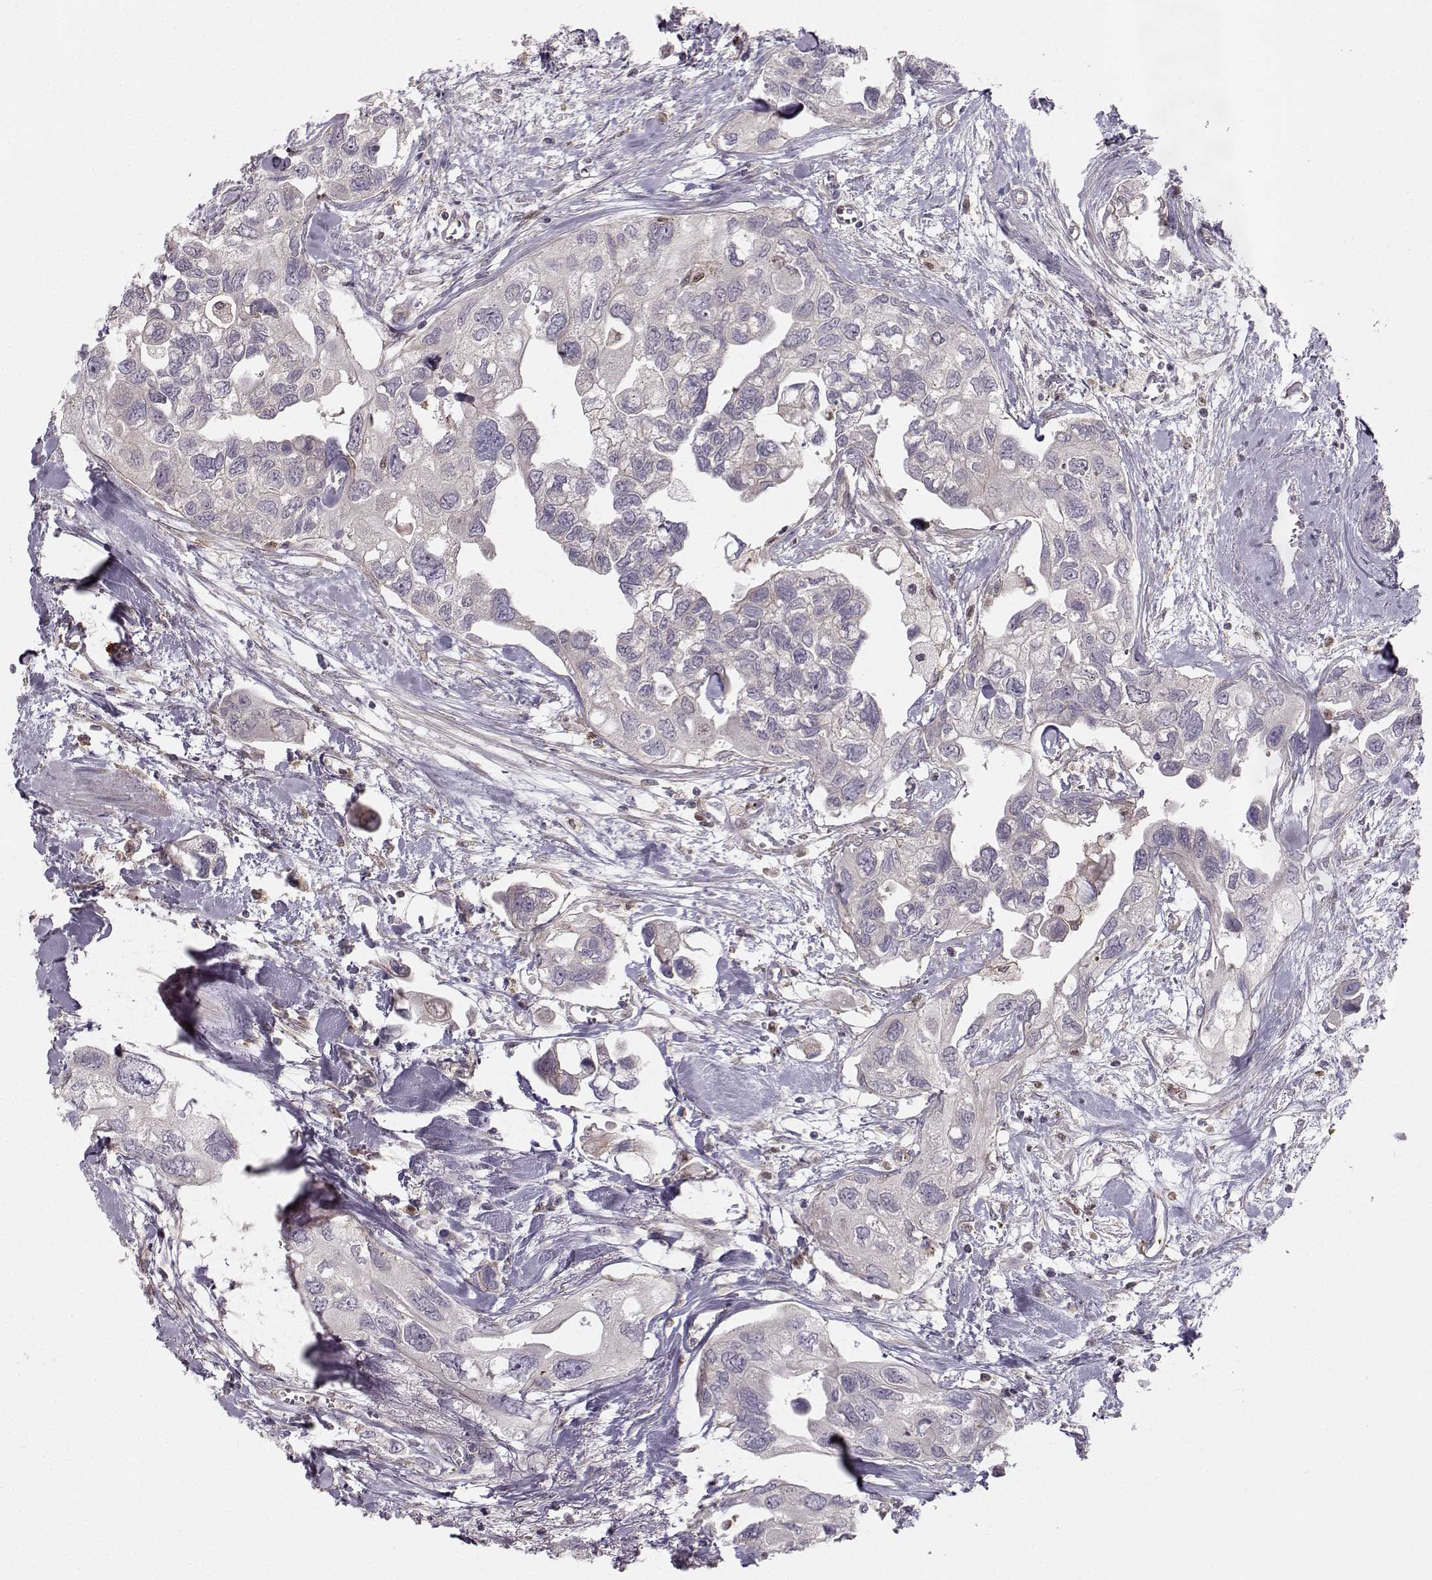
{"staining": {"intensity": "negative", "quantity": "none", "location": "none"}, "tissue": "urothelial cancer", "cell_type": "Tumor cells", "image_type": "cancer", "snomed": [{"axis": "morphology", "description": "Urothelial carcinoma, High grade"}, {"axis": "topography", "description": "Urinary bladder"}], "caption": "IHC of urothelial cancer reveals no staining in tumor cells.", "gene": "ASB16", "patient": {"sex": "male", "age": 59}}